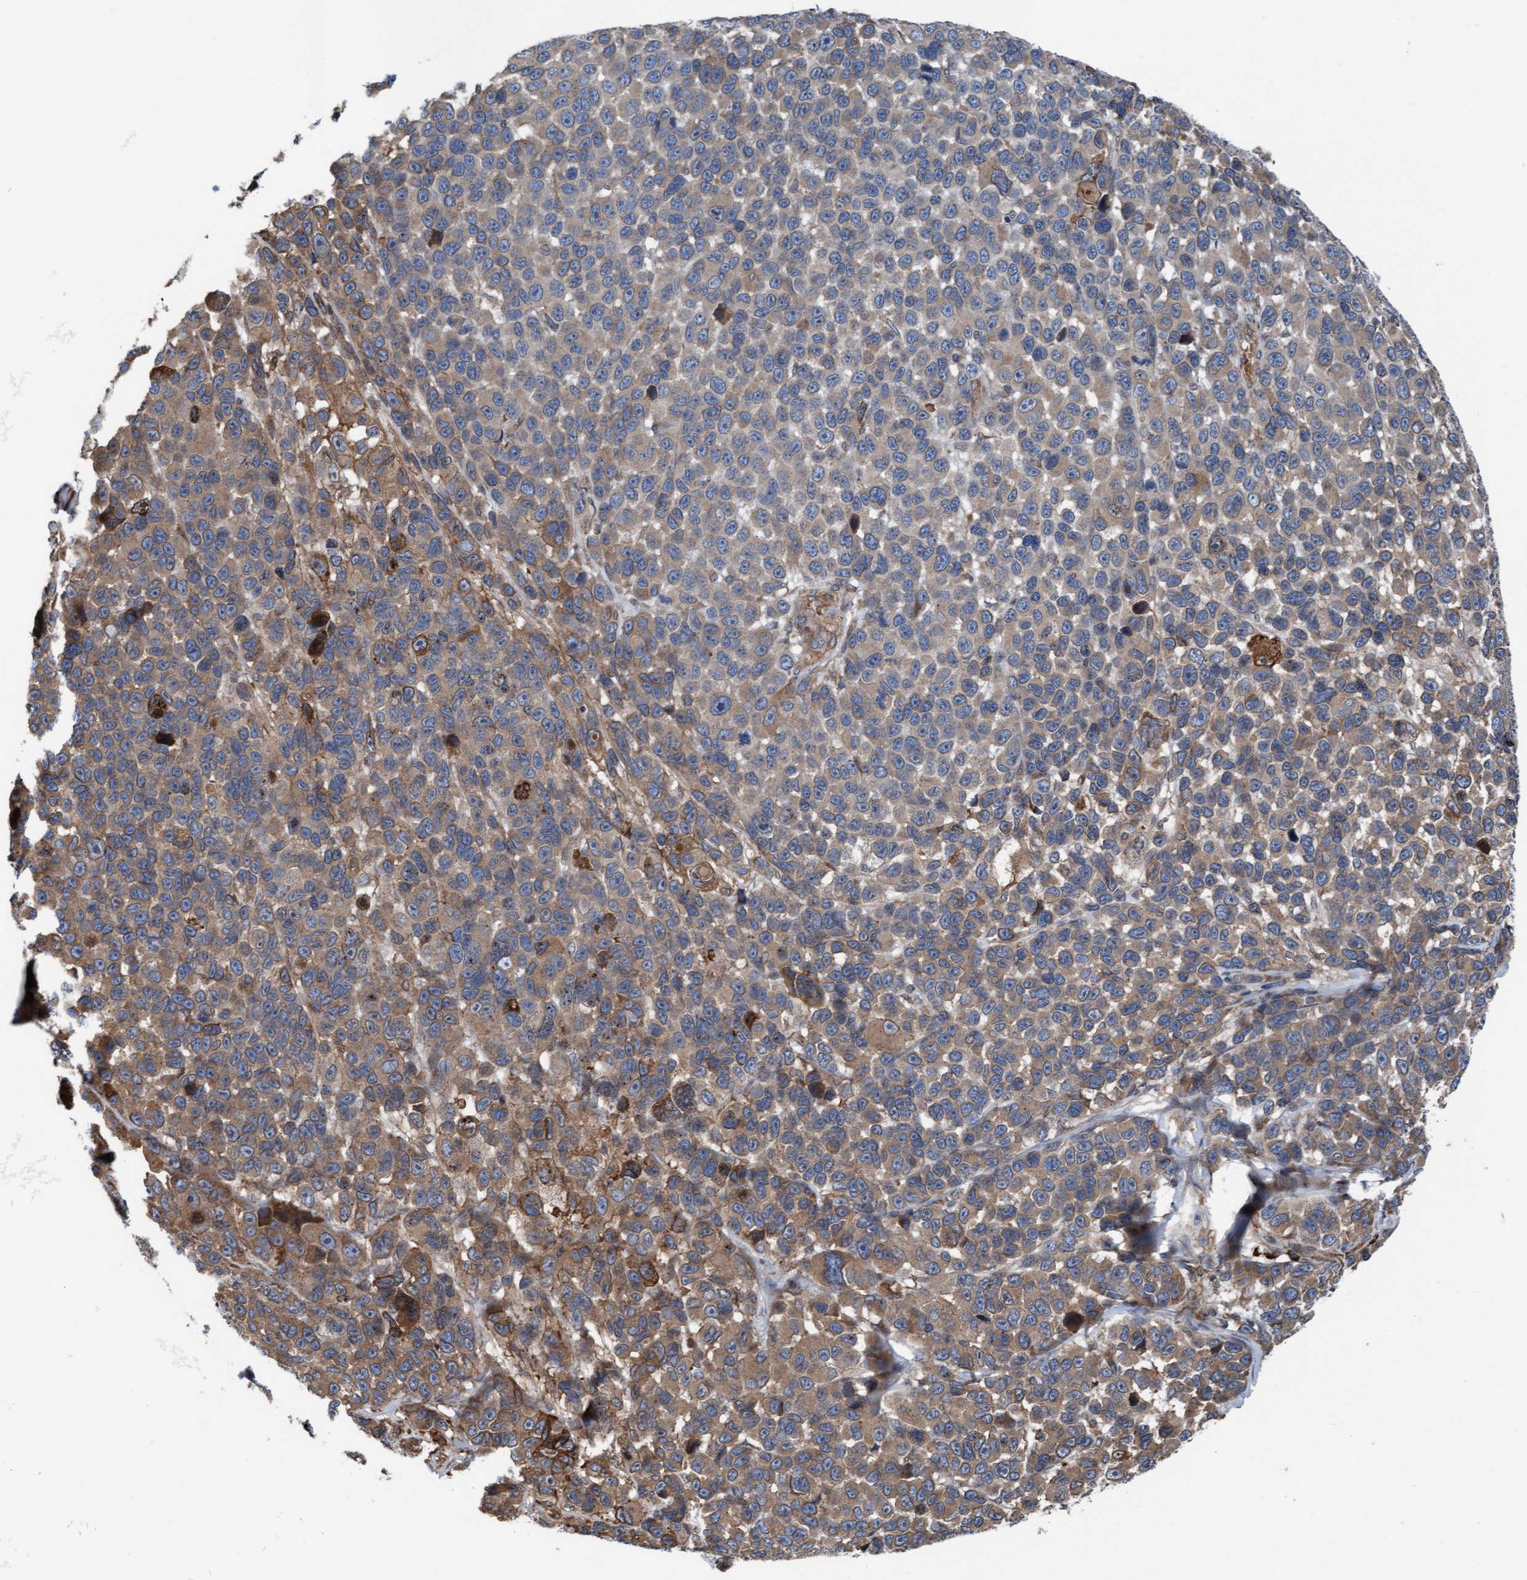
{"staining": {"intensity": "weak", "quantity": "25%-75%", "location": "cytoplasmic/membranous"}, "tissue": "melanoma", "cell_type": "Tumor cells", "image_type": "cancer", "snomed": [{"axis": "morphology", "description": "Malignant melanoma, NOS"}, {"axis": "topography", "description": "Skin"}], "caption": "There is low levels of weak cytoplasmic/membranous staining in tumor cells of malignant melanoma, as demonstrated by immunohistochemical staining (brown color).", "gene": "RAP1GAP2", "patient": {"sex": "male", "age": 53}}